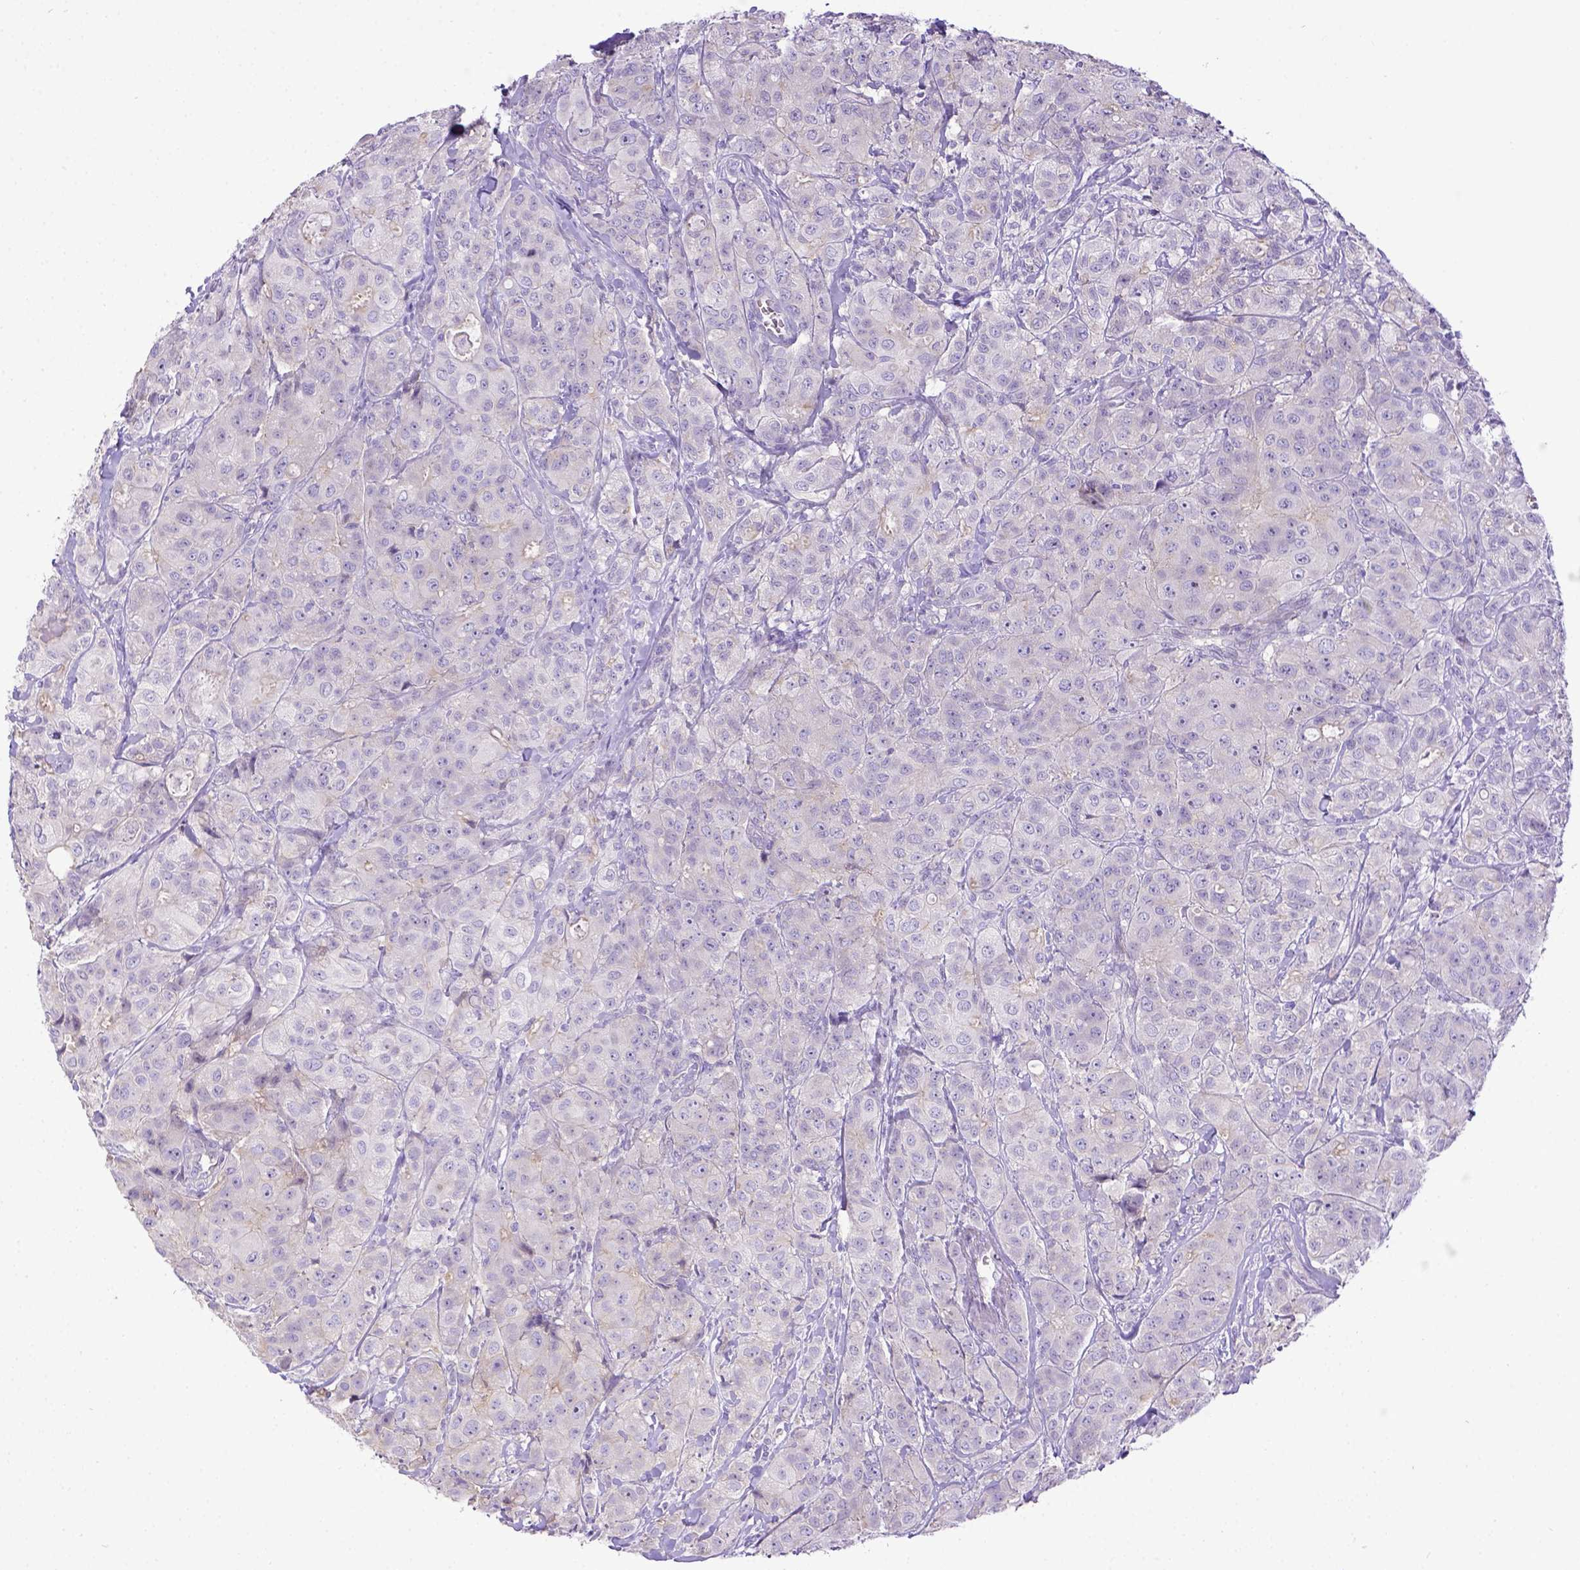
{"staining": {"intensity": "negative", "quantity": "none", "location": "none"}, "tissue": "breast cancer", "cell_type": "Tumor cells", "image_type": "cancer", "snomed": [{"axis": "morphology", "description": "Duct carcinoma"}, {"axis": "topography", "description": "Breast"}], "caption": "Micrograph shows no protein expression in tumor cells of breast cancer (invasive ductal carcinoma) tissue.", "gene": "CD40", "patient": {"sex": "female", "age": 43}}